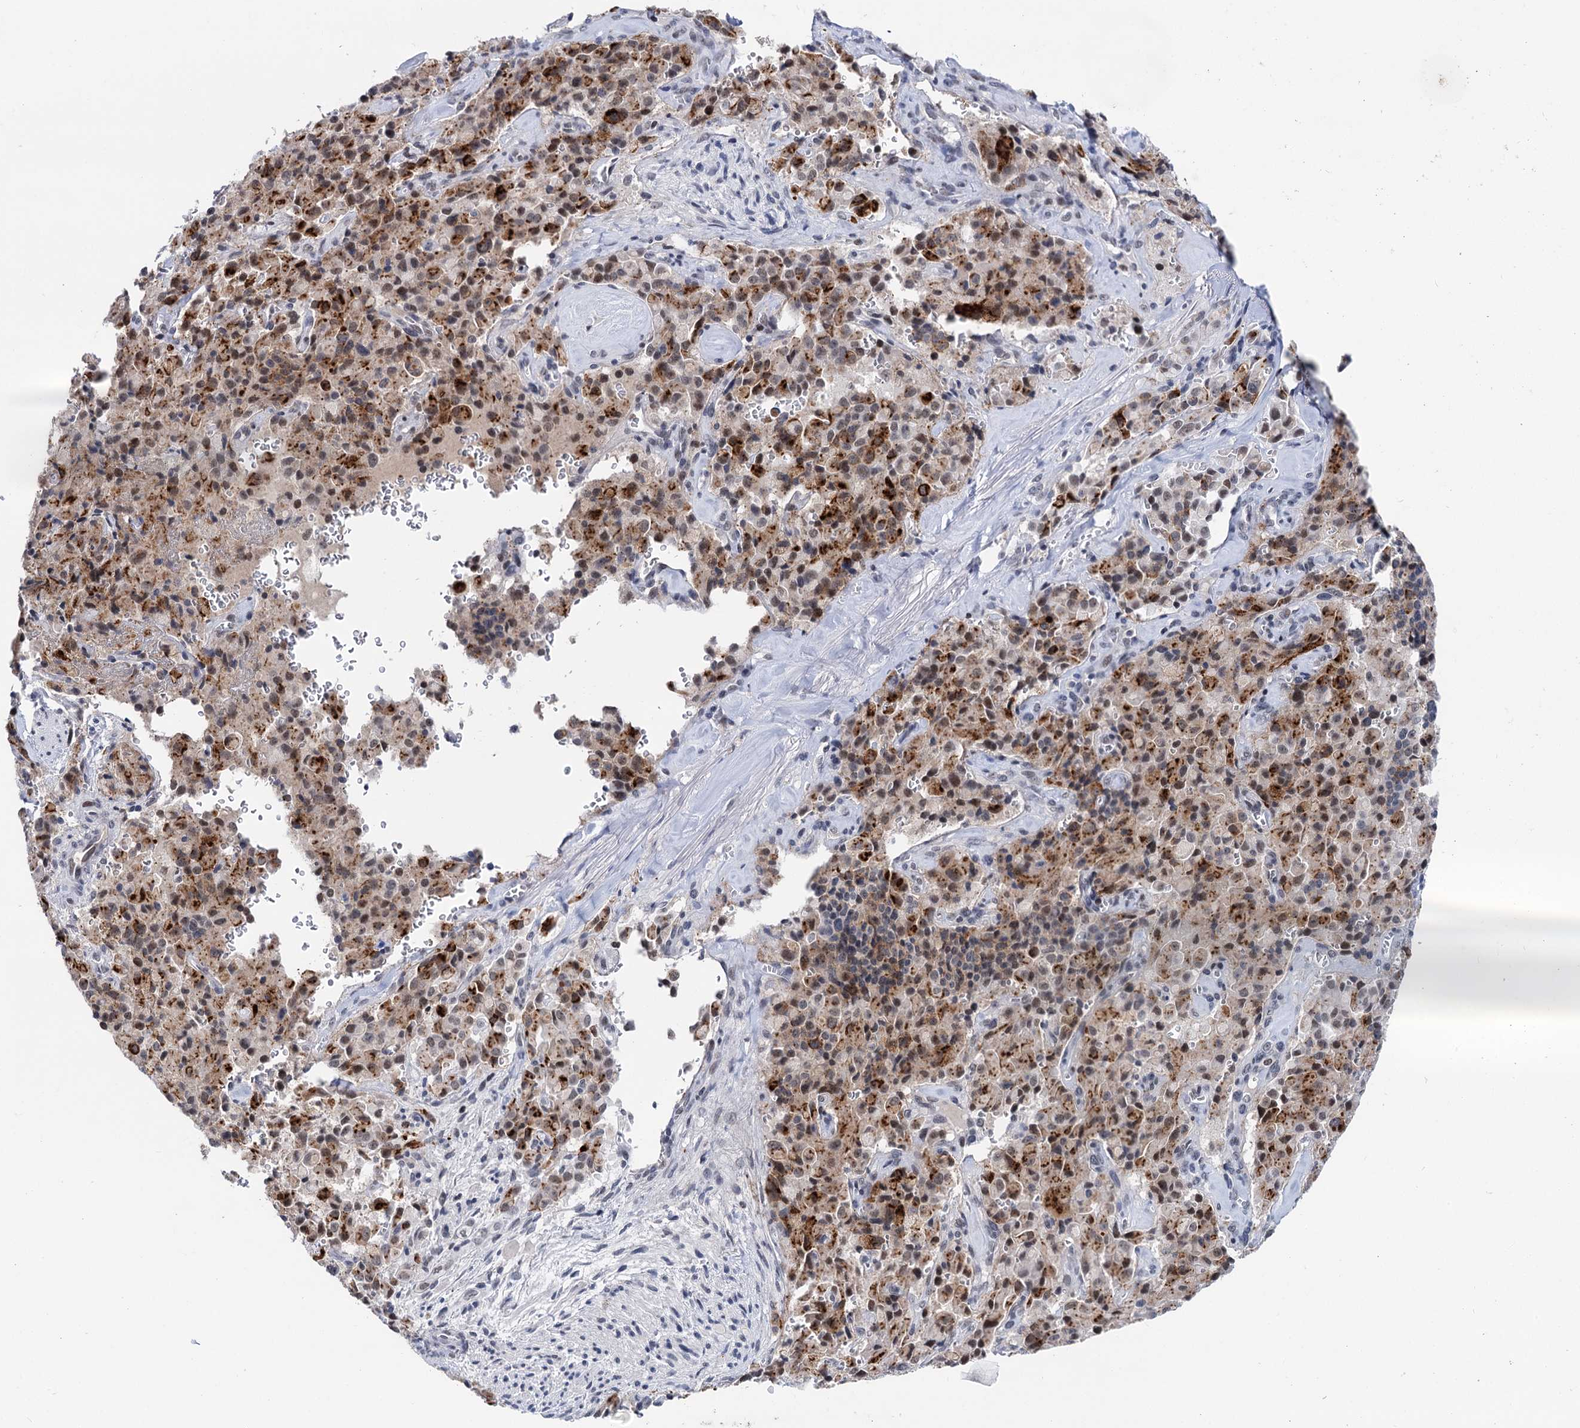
{"staining": {"intensity": "weak", "quantity": "25%-75%", "location": "nuclear"}, "tissue": "pancreatic cancer", "cell_type": "Tumor cells", "image_type": "cancer", "snomed": [{"axis": "morphology", "description": "Adenocarcinoma, NOS"}, {"axis": "topography", "description": "Pancreas"}], "caption": "A high-resolution histopathology image shows IHC staining of pancreatic cancer, which reveals weak nuclear staining in about 25%-75% of tumor cells. The staining was performed using DAB (3,3'-diaminobenzidine), with brown indicating positive protein expression. Nuclei are stained blue with hematoxylin.", "gene": "ZCCHC10", "patient": {"sex": "male", "age": 65}}